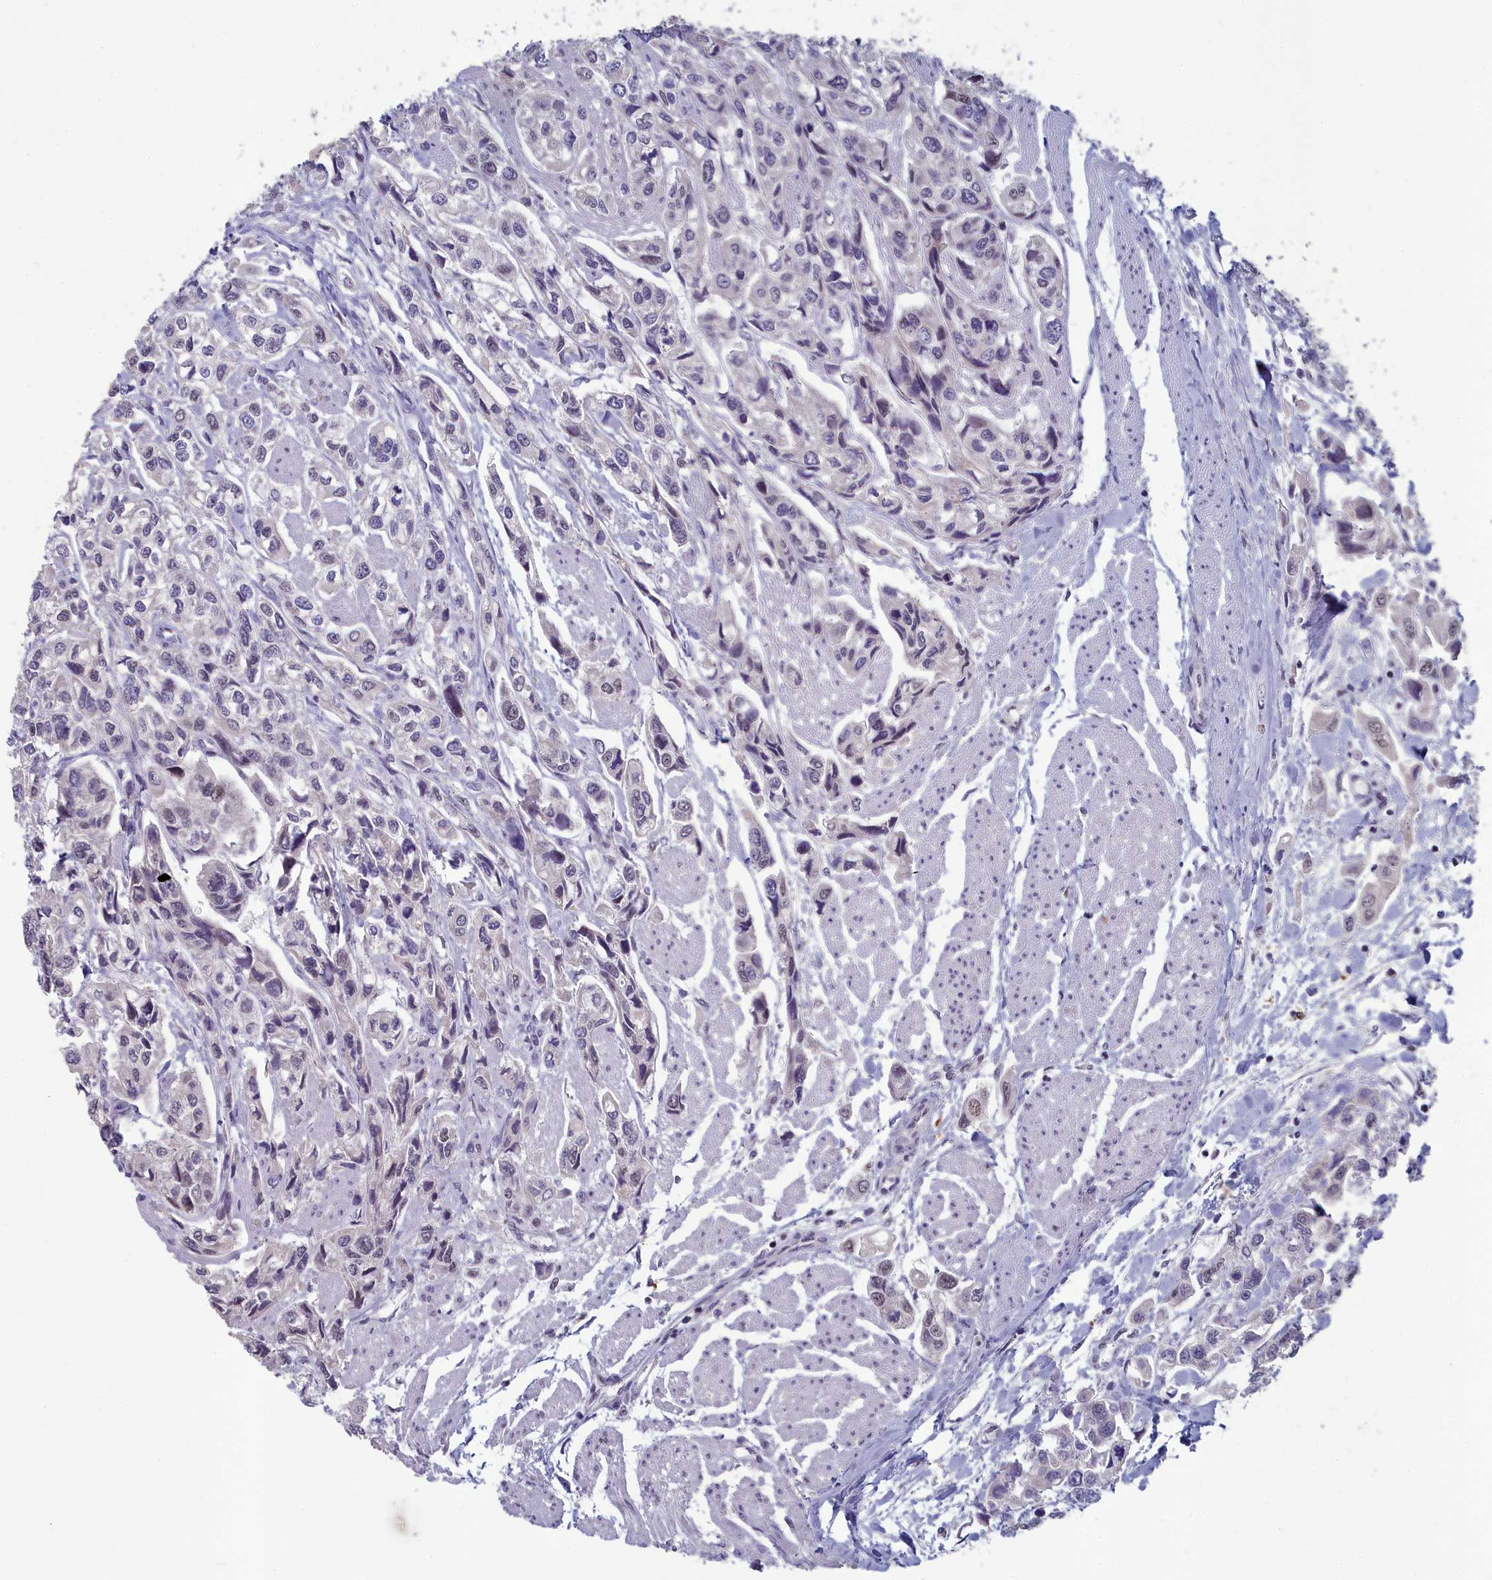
{"staining": {"intensity": "weak", "quantity": "25%-75%", "location": "nuclear"}, "tissue": "urothelial cancer", "cell_type": "Tumor cells", "image_type": "cancer", "snomed": [{"axis": "morphology", "description": "Urothelial carcinoma, High grade"}, {"axis": "topography", "description": "Urinary bladder"}], "caption": "Immunohistochemistry (IHC) photomicrograph of high-grade urothelial carcinoma stained for a protein (brown), which reveals low levels of weak nuclear positivity in about 25%-75% of tumor cells.", "gene": "MT-CO3", "patient": {"sex": "male", "age": 67}}